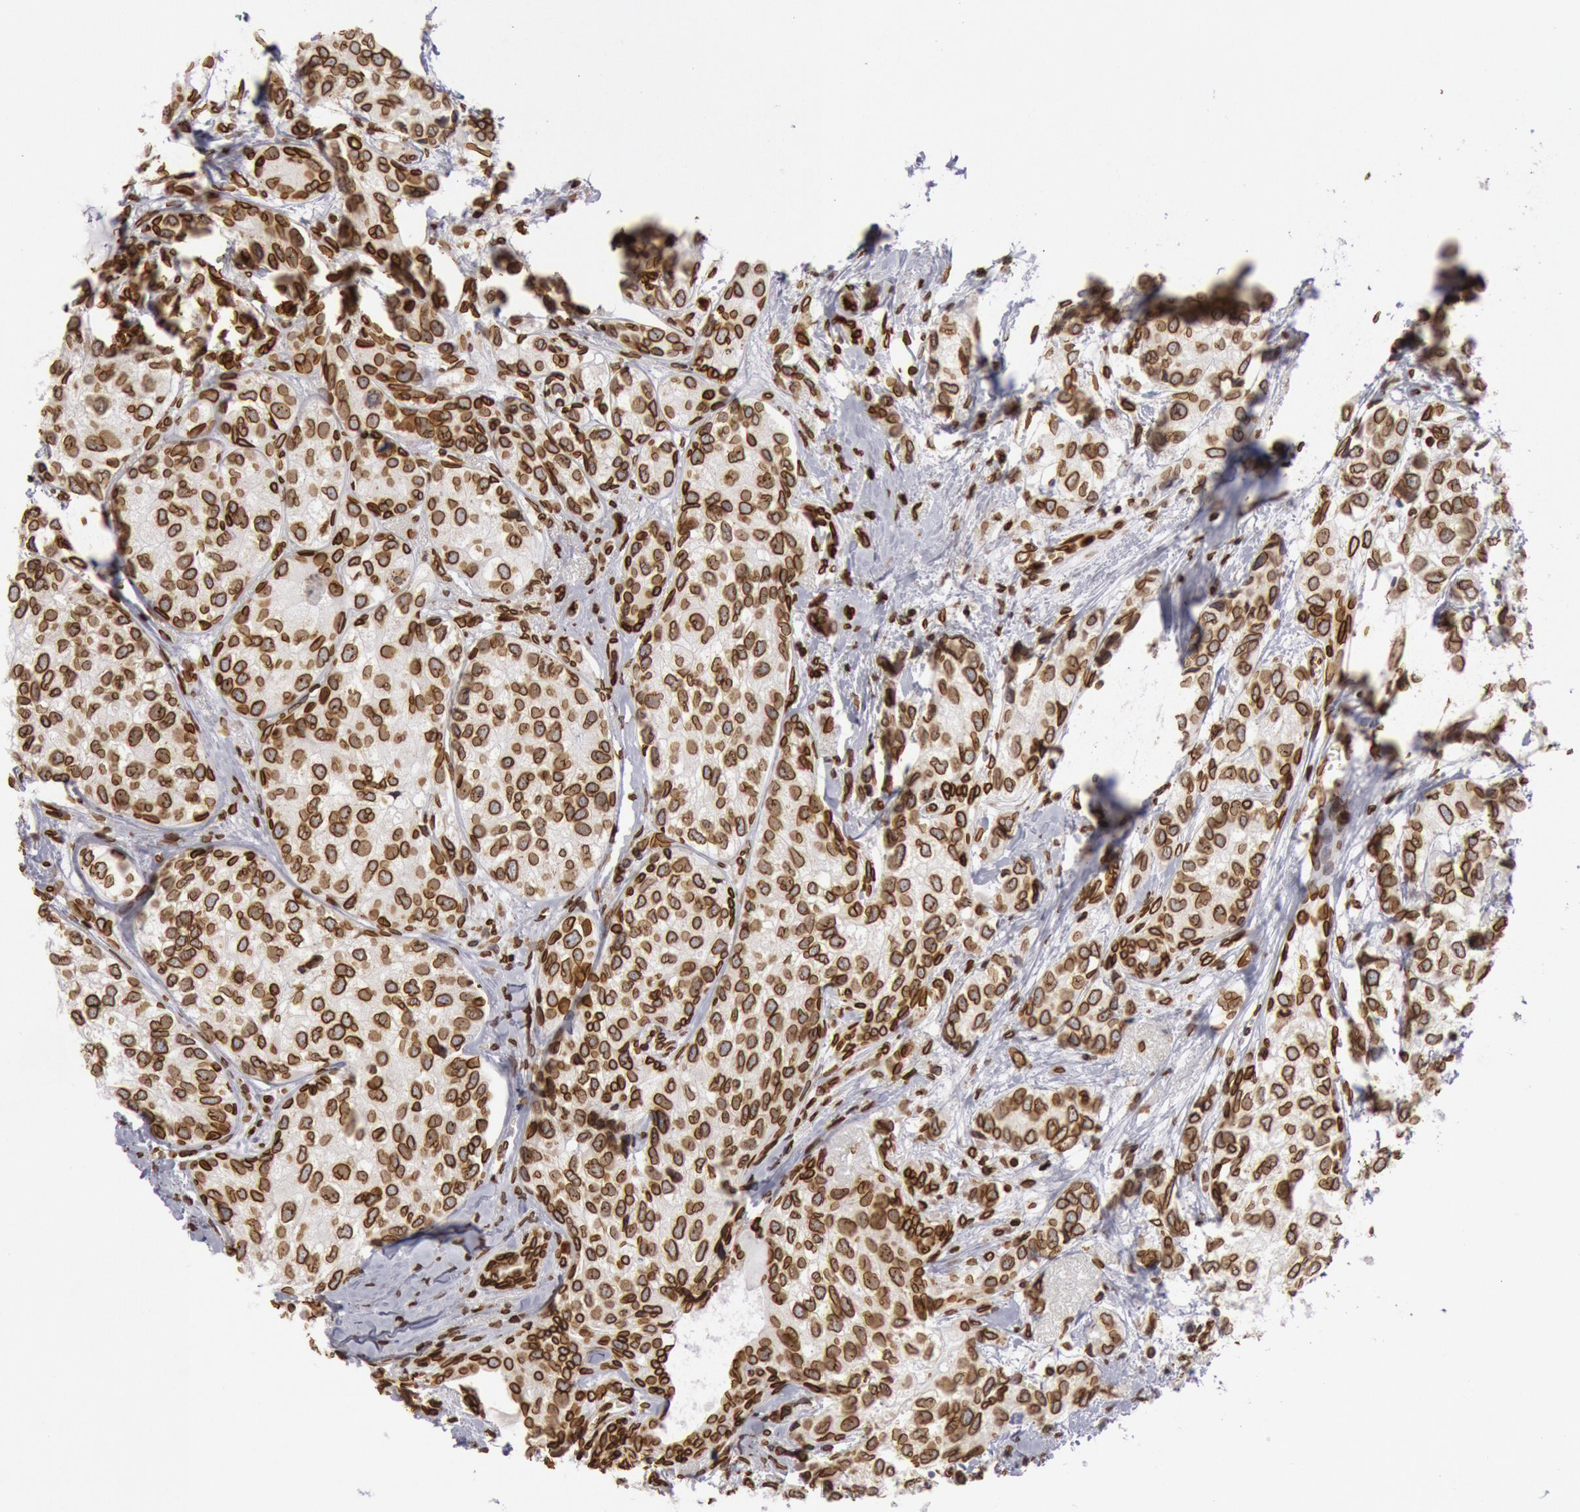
{"staining": {"intensity": "strong", "quantity": ">75%", "location": "nuclear"}, "tissue": "breast cancer", "cell_type": "Tumor cells", "image_type": "cancer", "snomed": [{"axis": "morphology", "description": "Duct carcinoma"}, {"axis": "topography", "description": "Breast"}], "caption": "High-power microscopy captured an IHC photomicrograph of infiltrating ductal carcinoma (breast), revealing strong nuclear positivity in about >75% of tumor cells. The staining is performed using DAB brown chromogen to label protein expression. The nuclei are counter-stained blue using hematoxylin.", "gene": "SUN2", "patient": {"sex": "female", "age": 68}}